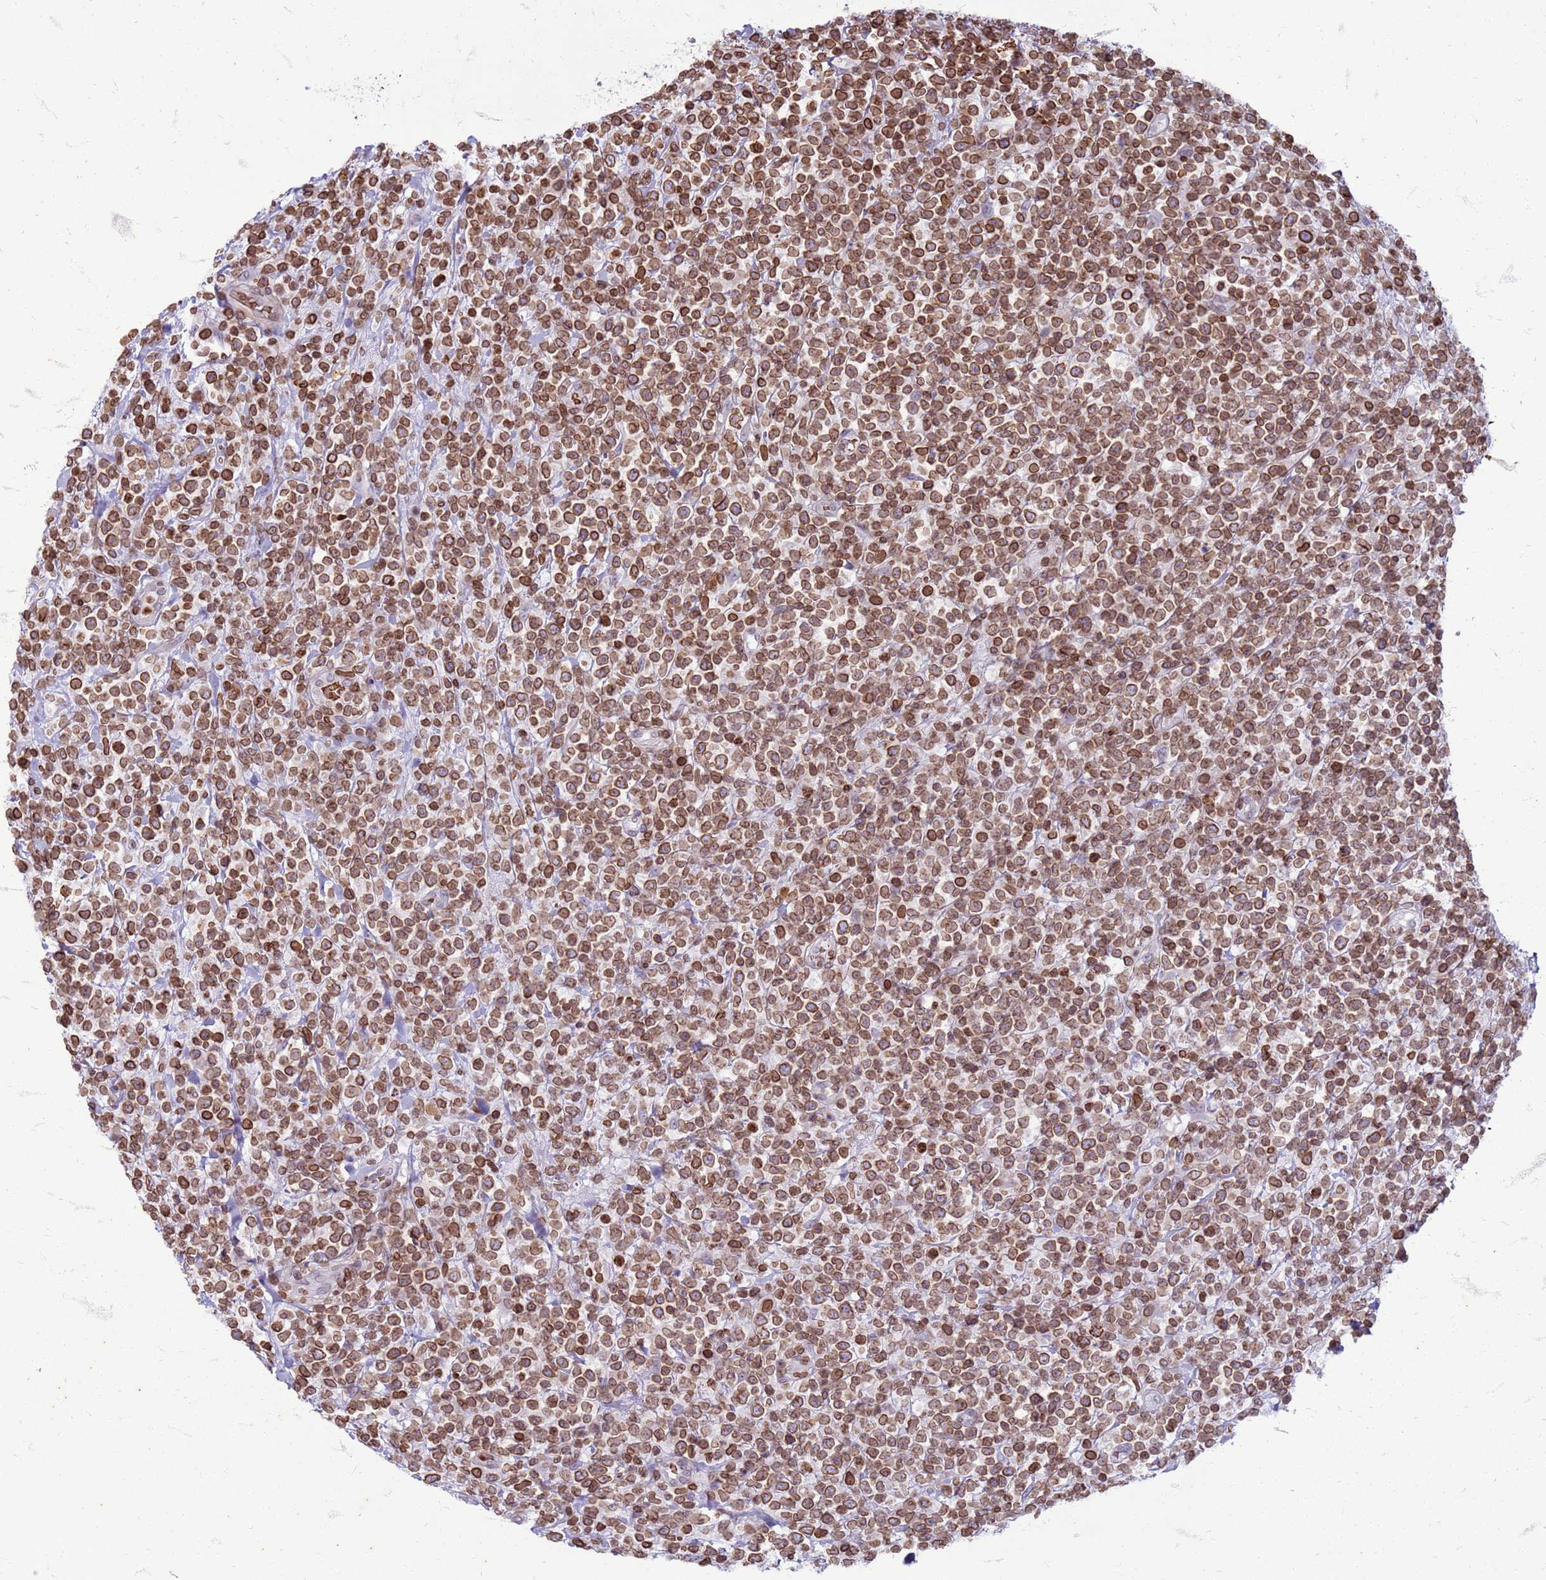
{"staining": {"intensity": "moderate", "quantity": ">75%", "location": "cytoplasmic/membranous,nuclear"}, "tissue": "lymphoma", "cell_type": "Tumor cells", "image_type": "cancer", "snomed": [{"axis": "morphology", "description": "Malignant lymphoma, non-Hodgkin's type, High grade"}, {"axis": "topography", "description": "Colon"}], "caption": "A medium amount of moderate cytoplasmic/membranous and nuclear positivity is identified in approximately >75% of tumor cells in malignant lymphoma, non-Hodgkin's type (high-grade) tissue. The protein is stained brown, and the nuclei are stained in blue (DAB IHC with brightfield microscopy, high magnification).", "gene": "METTL25B", "patient": {"sex": "female", "age": 53}}